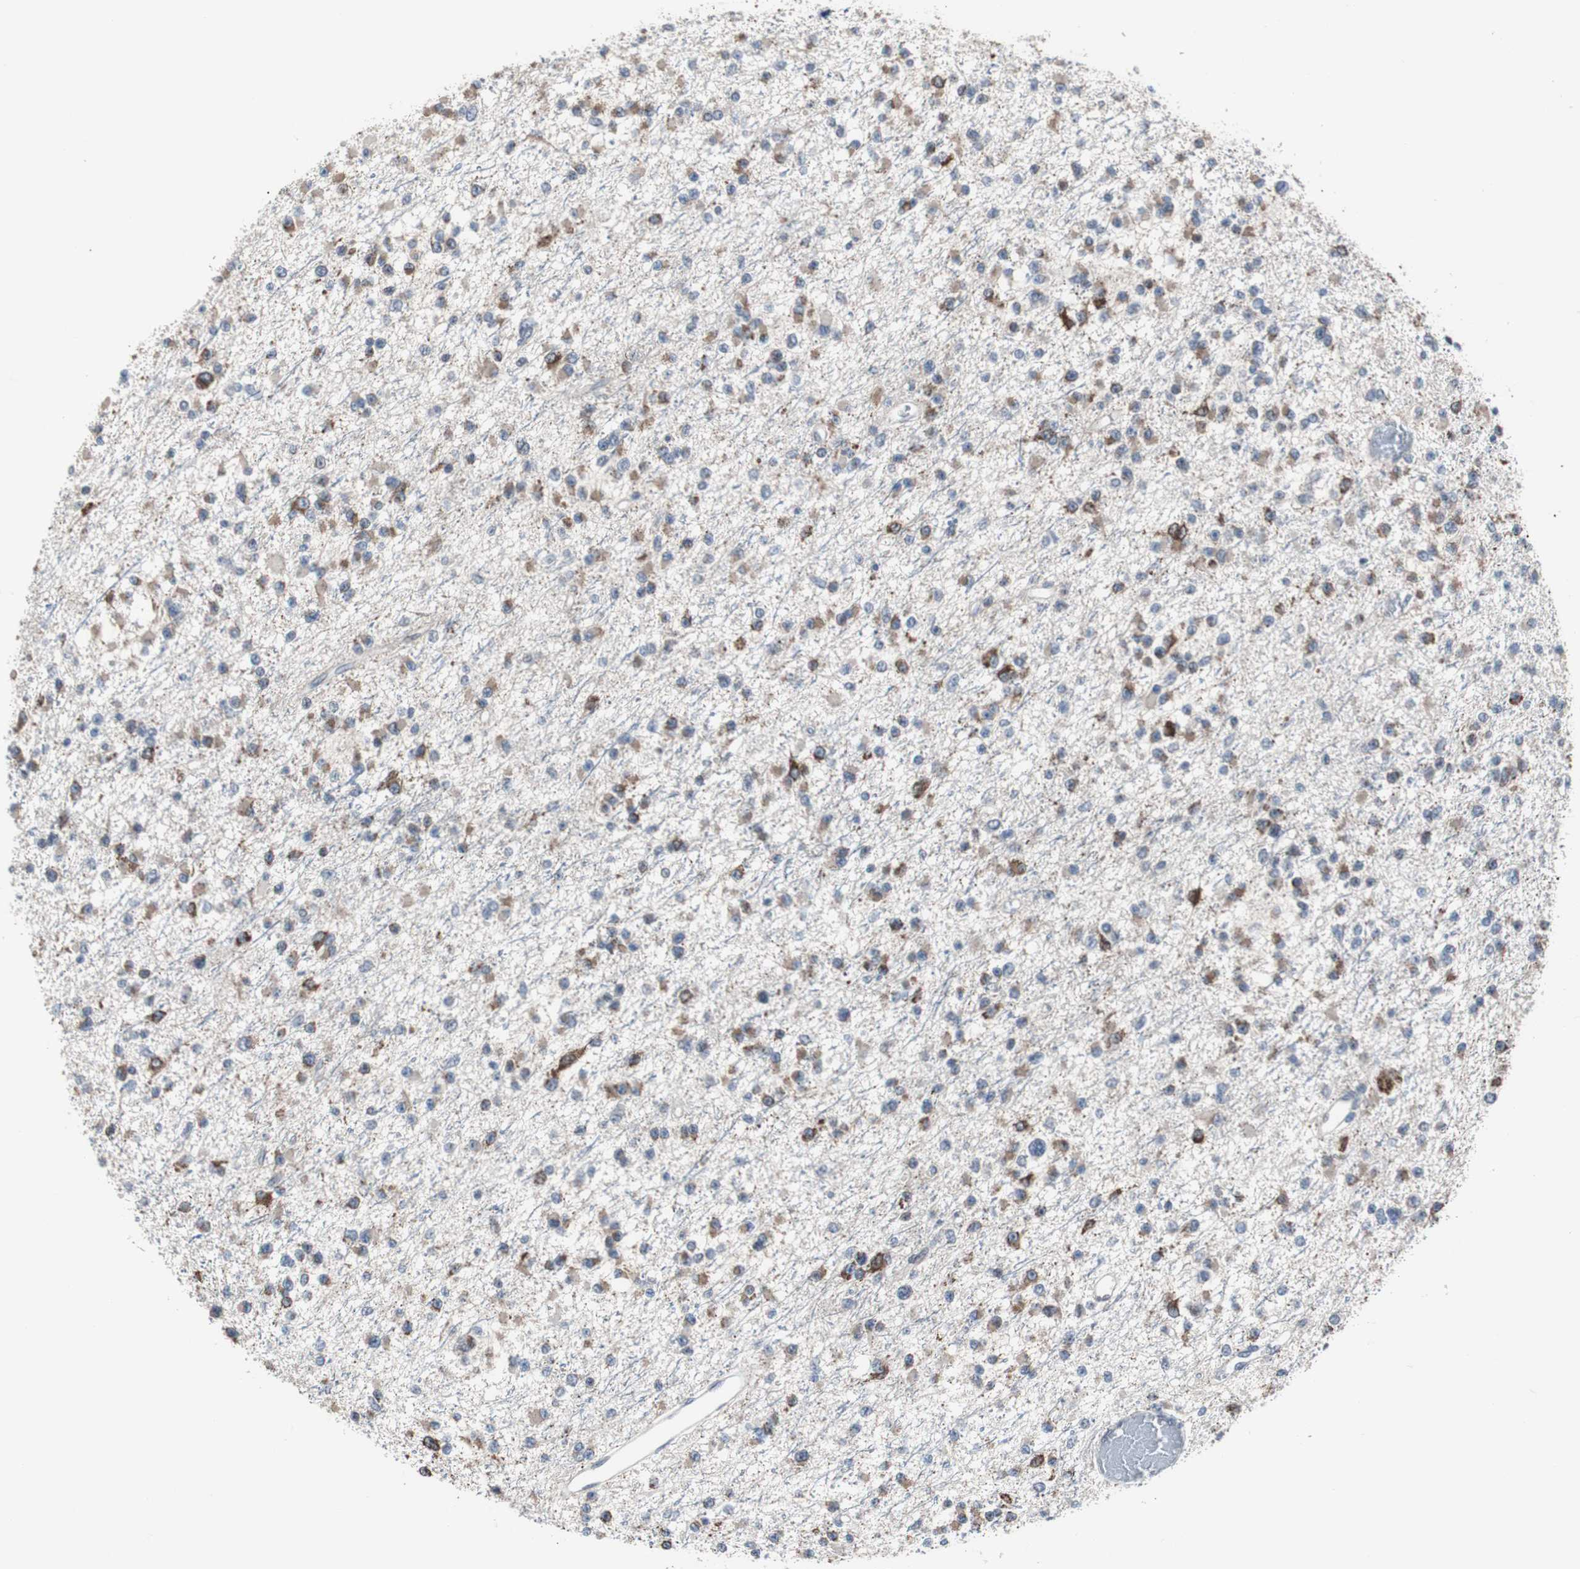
{"staining": {"intensity": "moderate", "quantity": "25%-75%", "location": "cytoplasmic/membranous"}, "tissue": "glioma", "cell_type": "Tumor cells", "image_type": "cancer", "snomed": [{"axis": "morphology", "description": "Glioma, malignant, Low grade"}, {"axis": "topography", "description": "Brain"}], "caption": "Immunohistochemistry staining of low-grade glioma (malignant), which displays medium levels of moderate cytoplasmic/membranous staining in approximately 25%-75% of tumor cells indicating moderate cytoplasmic/membranous protein positivity. The staining was performed using DAB (3,3'-diaminobenzidine) (brown) for protein detection and nuclei were counterstained in hematoxylin (blue).", "gene": "TP63", "patient": {"sex": "female", "age": 22}}